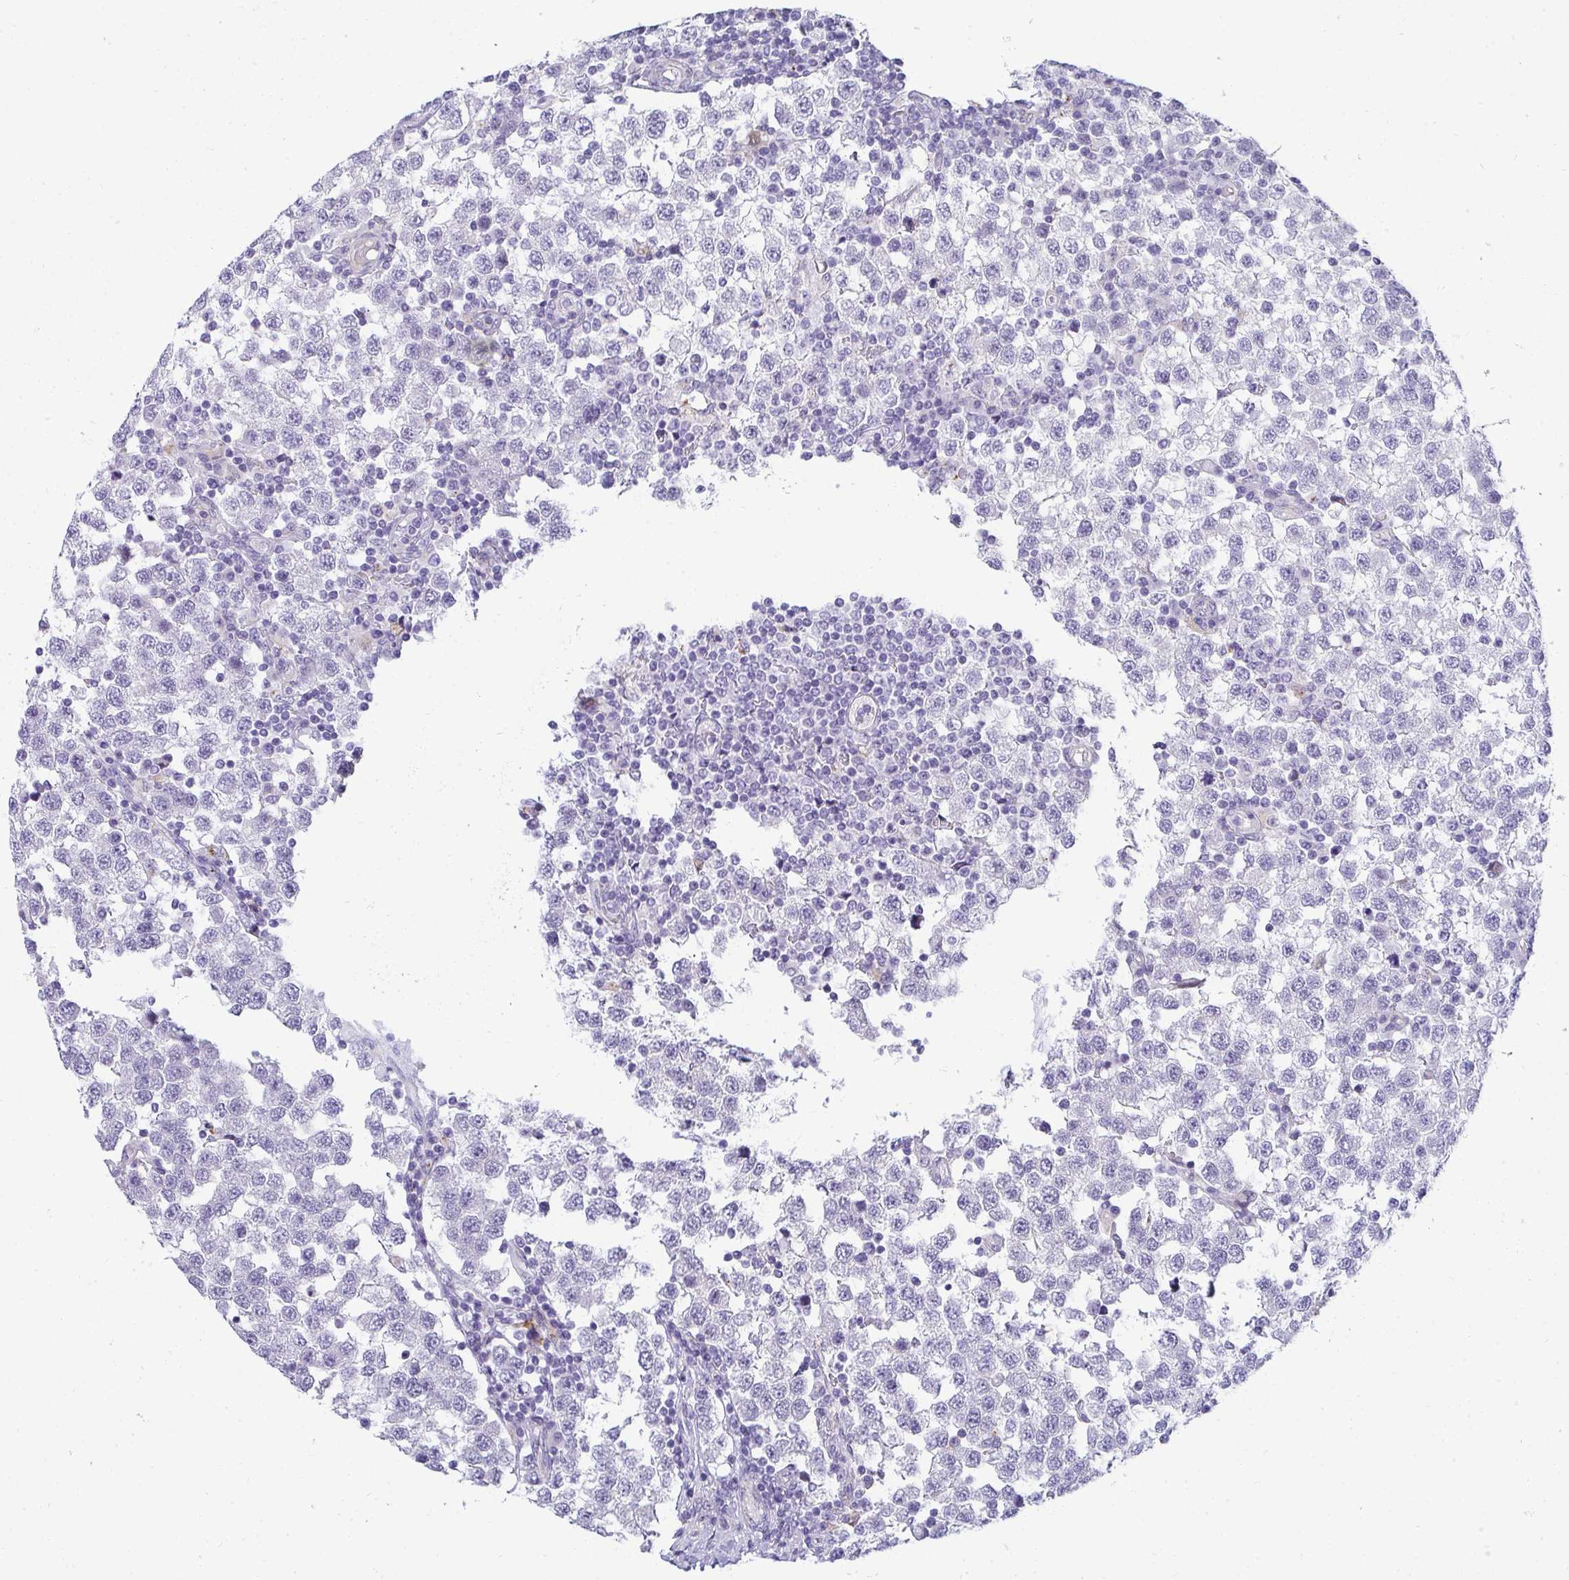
{"staining": {"intensity": "negative", "quantity": "none", "location": "none"}, "tissue": "testis cancer", "cell_type": "Tumor cells", "image_type": "cancer", "snomed": [{"axis": "morphology", "description": "Seminoma, NOS"}, {"axis": "topography", "description": "Testis"}], "caption": "Immunohistochemistry of human testis cancer (seminoma) displays no expression in tumor cells. Brightfield microscopy of IHC stained with DAB (3,3'-diaminobenzidine) (brown) and hematoxylin (blue), captured at high magnification.", "gene": "AK5", "patient": {"sex": "male", "age": 34}}